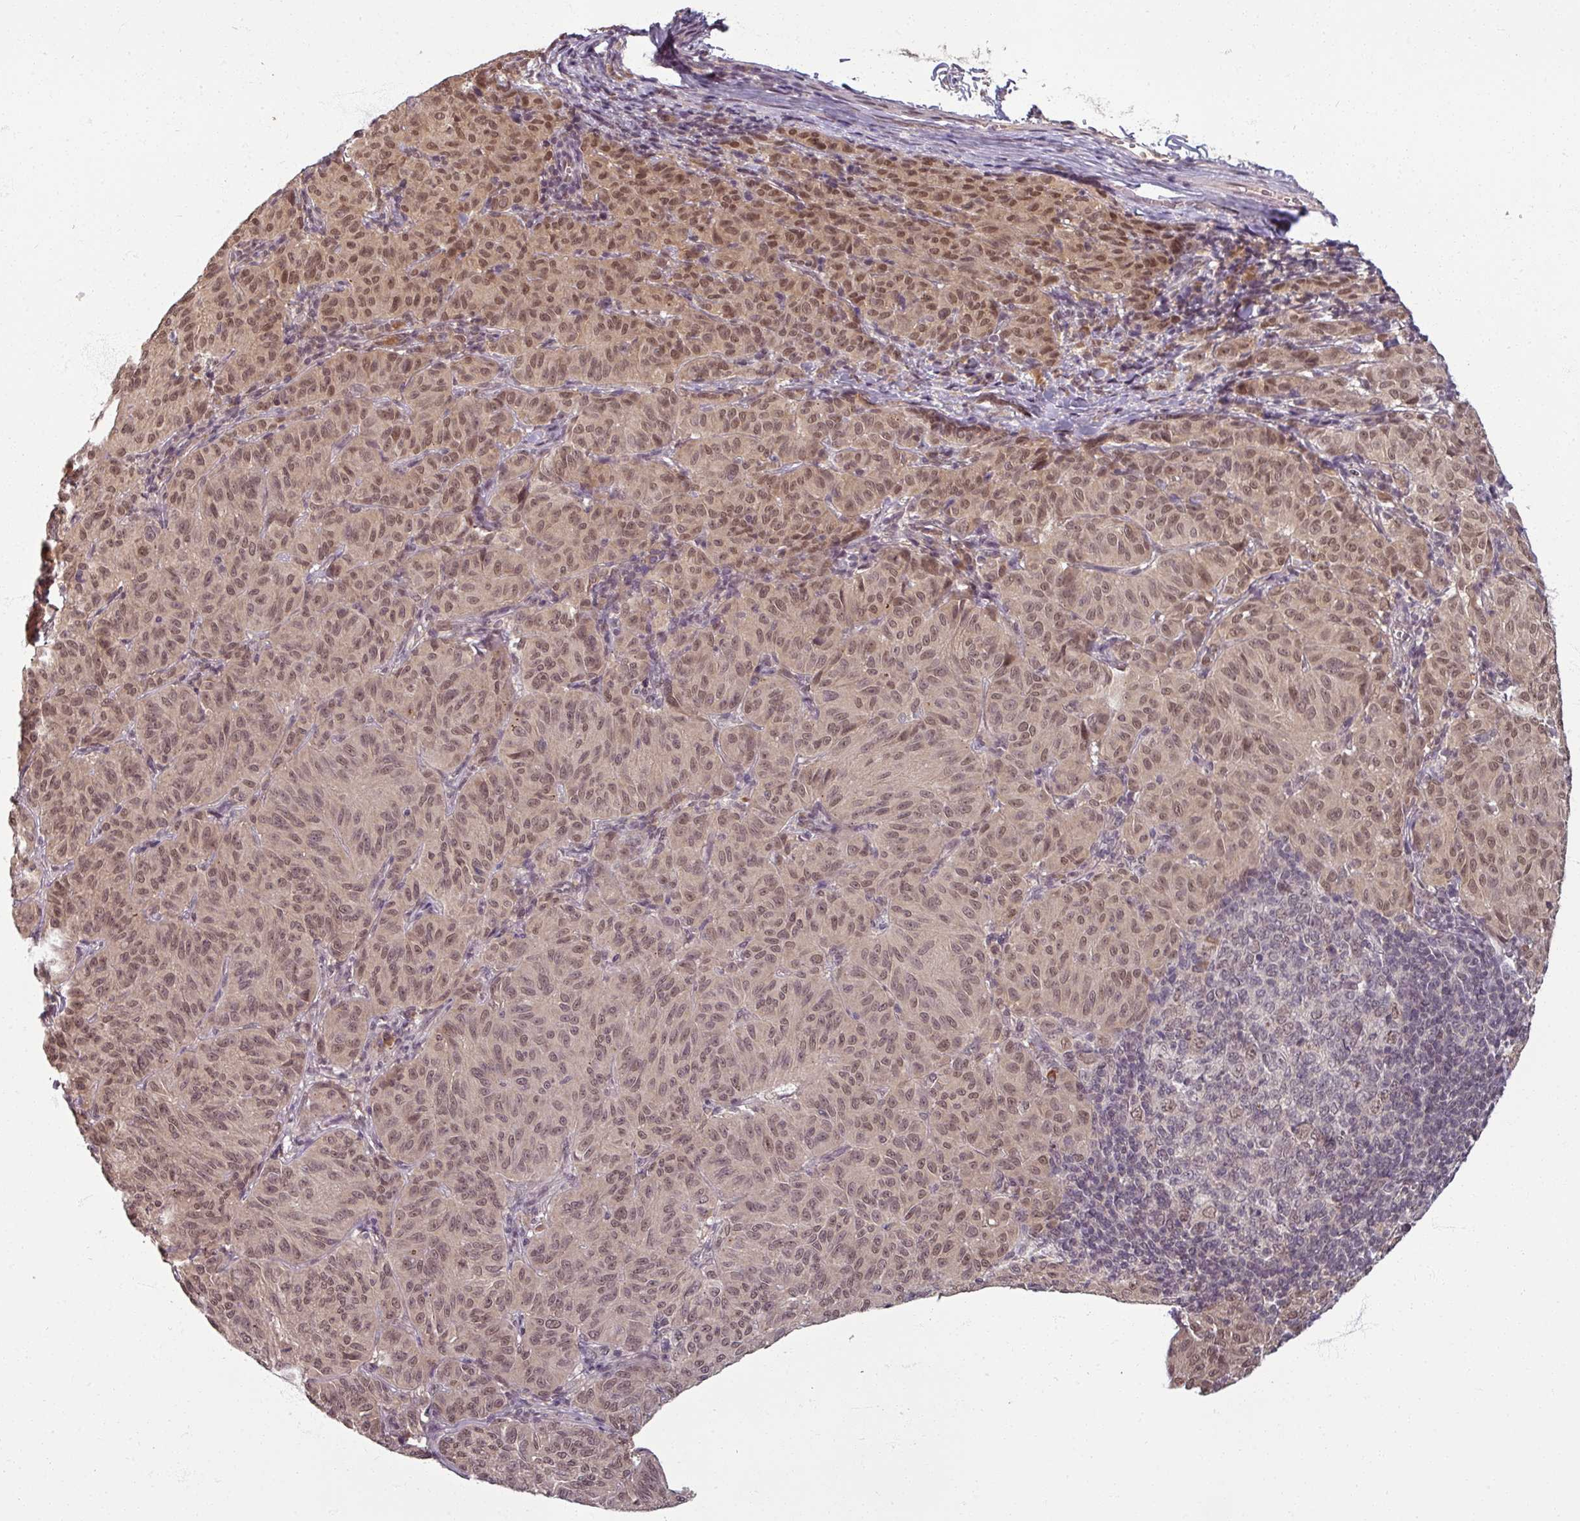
{"staining": {"intensity": "moderate", "quantity": ">75%", "location": "nuclear"}, "tissue": "melanoma", "cell_type": "Tumor cells", "image_type": "cancer", "snomed": [{"axis": "morphology", "description": "Malignant melanoma, NOS"}, {"axis": "topography", "description": "Skin"}], "caption": "A medium amount of moderate nuclear expression is seen in approximately >75% of tumor cells in malignant melanoma tissue.", "gene": "POLR2G", "patient": {"sex": "female", "age": 72}}